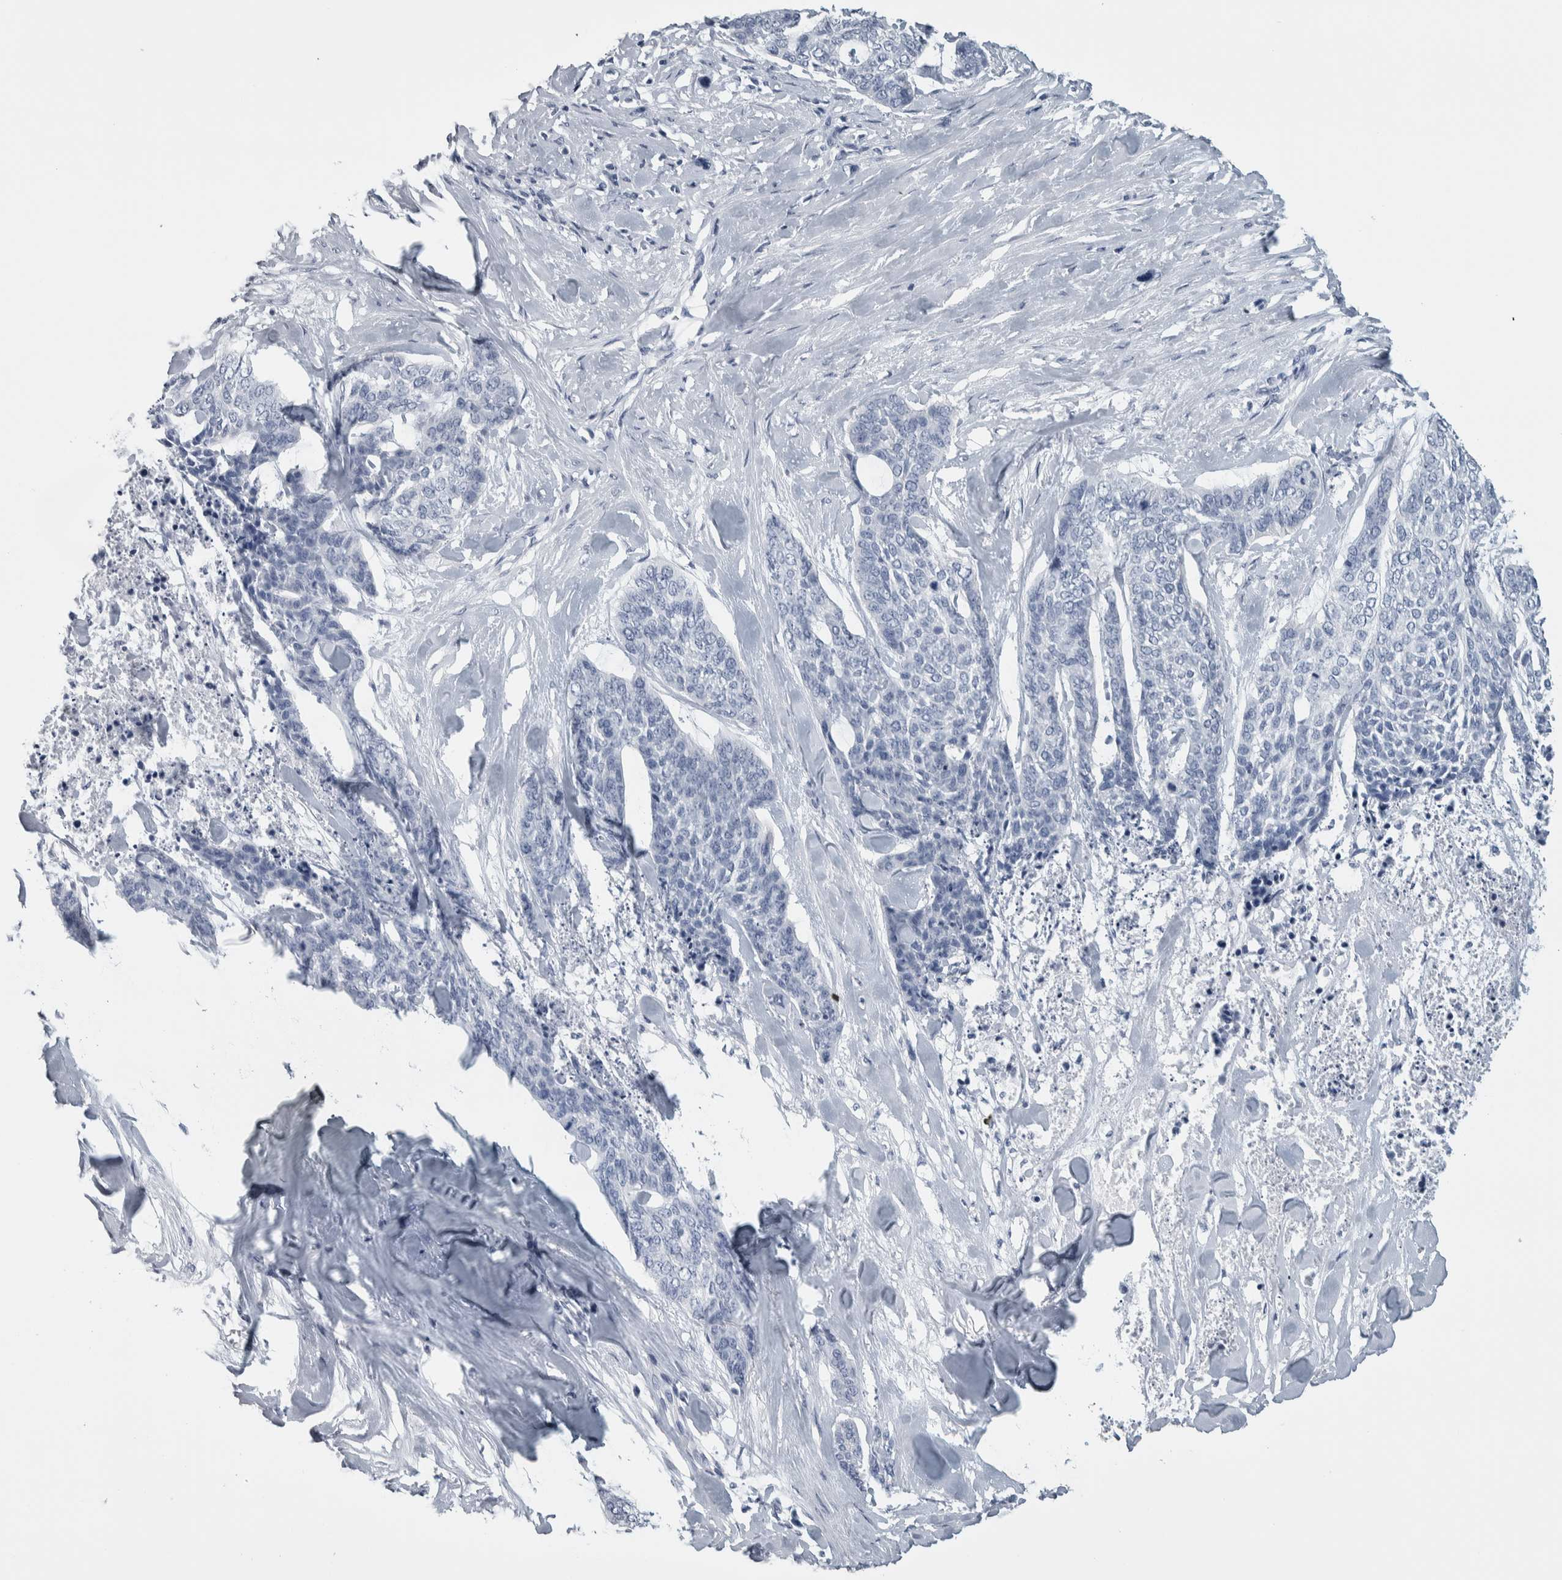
{"staining": {"intensity": "negative", "quantity": "none", "location": "none"}, "tissue": "skin cancer", "cell_type": "Tumor cells", "image_type": "cancer", "snomed": [{"axis": "morphology", "description": "Basal cell carcinoma"}, {"axis": "topography", "description": "Skin"}], "caption": "This is a image of immunohistochemistry (IHC) staining of skin cancer, which shows no staining in tumor cells.", "gene": "CDH17", "patient": {"sex": "female", "age": 64}}